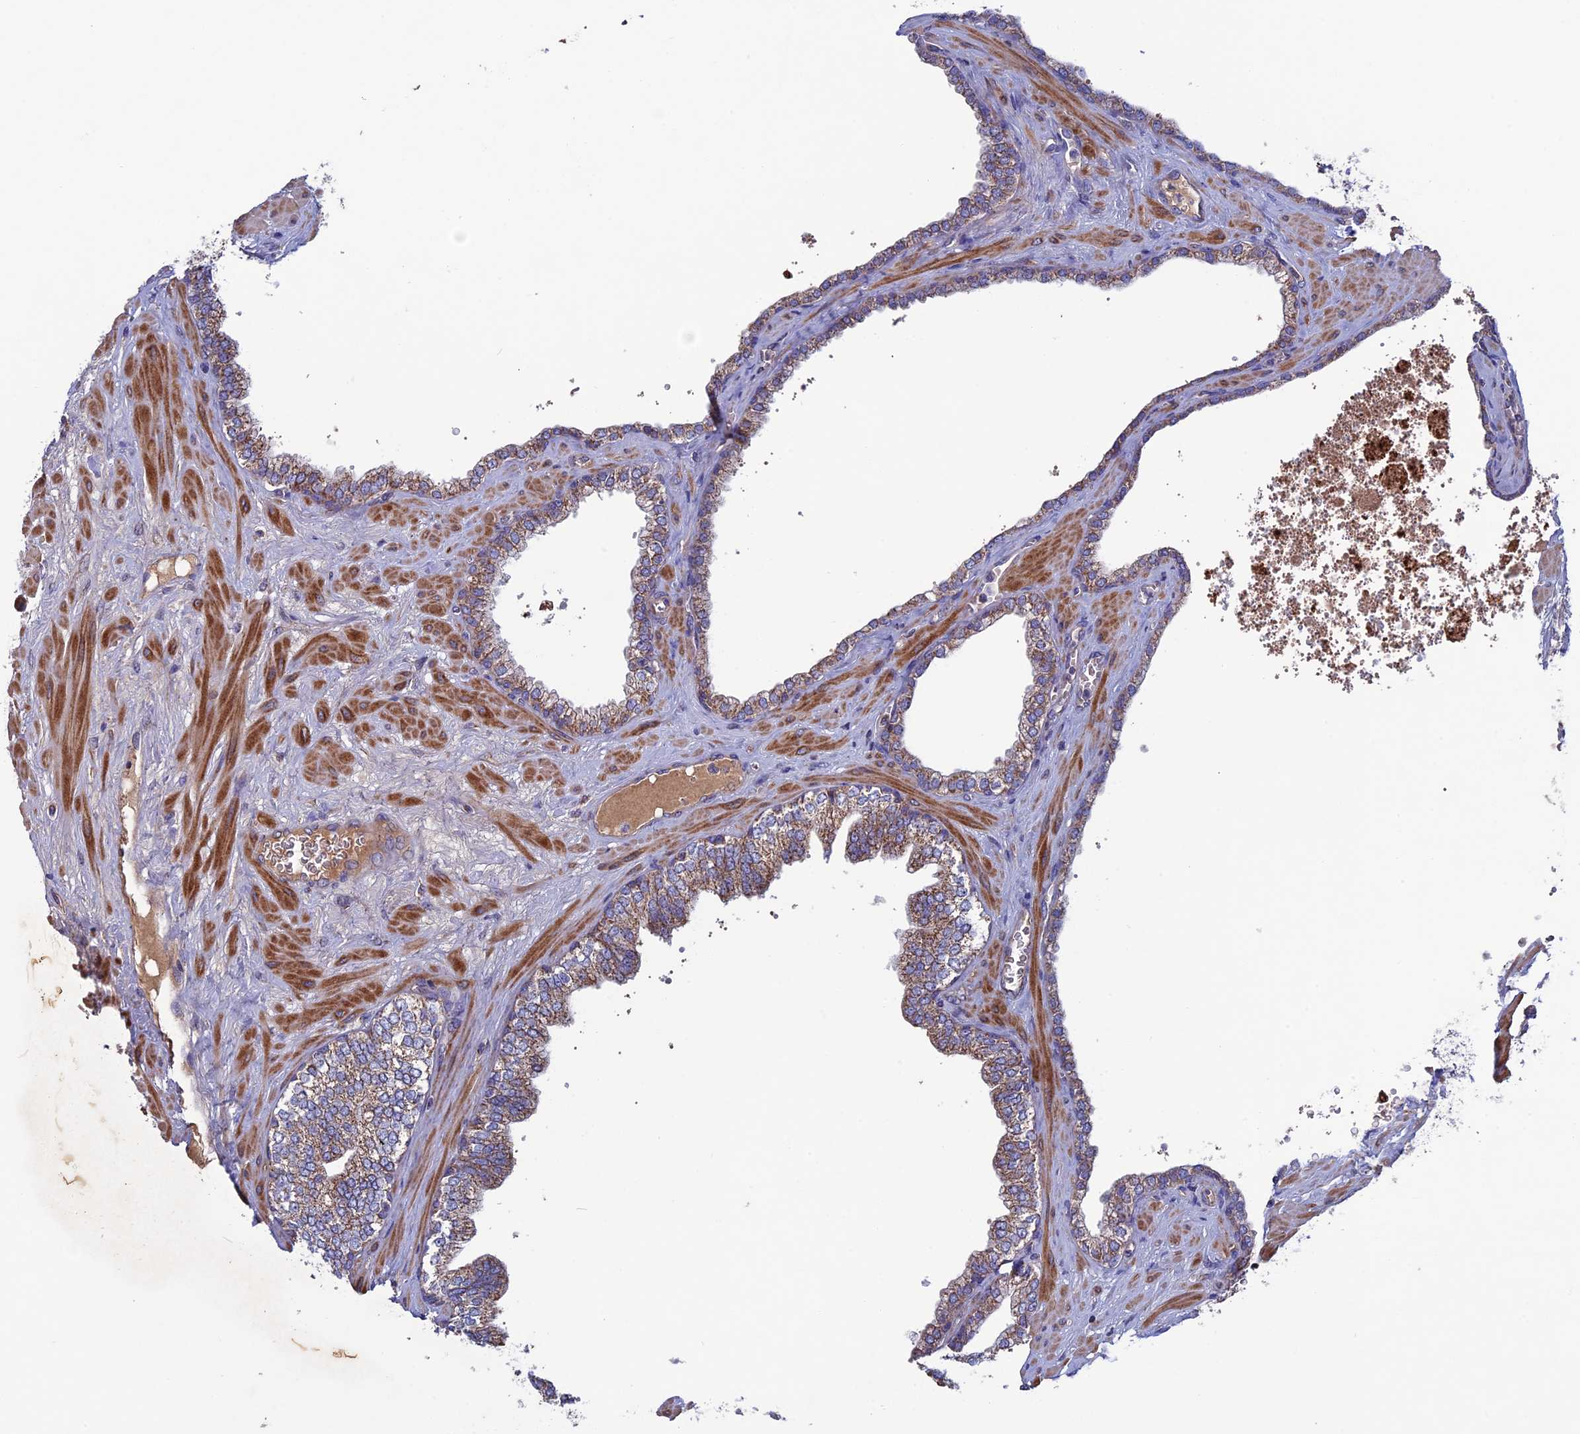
{"staining": {"intensity": "moderate", "quantity": "25%-75%", "location": "cytoplasmic/membranous"}, "tissue": "prostate", "cell_type": "Glandular cells", "image_type": "normal", "snomed": [{"axis": "morphology", "description": "Normal tissue, NOS"}, {"axis": "topography", "description": "Prostate"}], "caption": "A photomicrograph of human prostate stained for a protein reveals moderate cytoplasmic/membranous brown staining in glandular cells. Immunohistochemistry (ihc) stains the protein of interest in brown and the nuclei are stained blue.", "gene": "SLC15A5", "patient": {"sex": "male", "age": 60}}